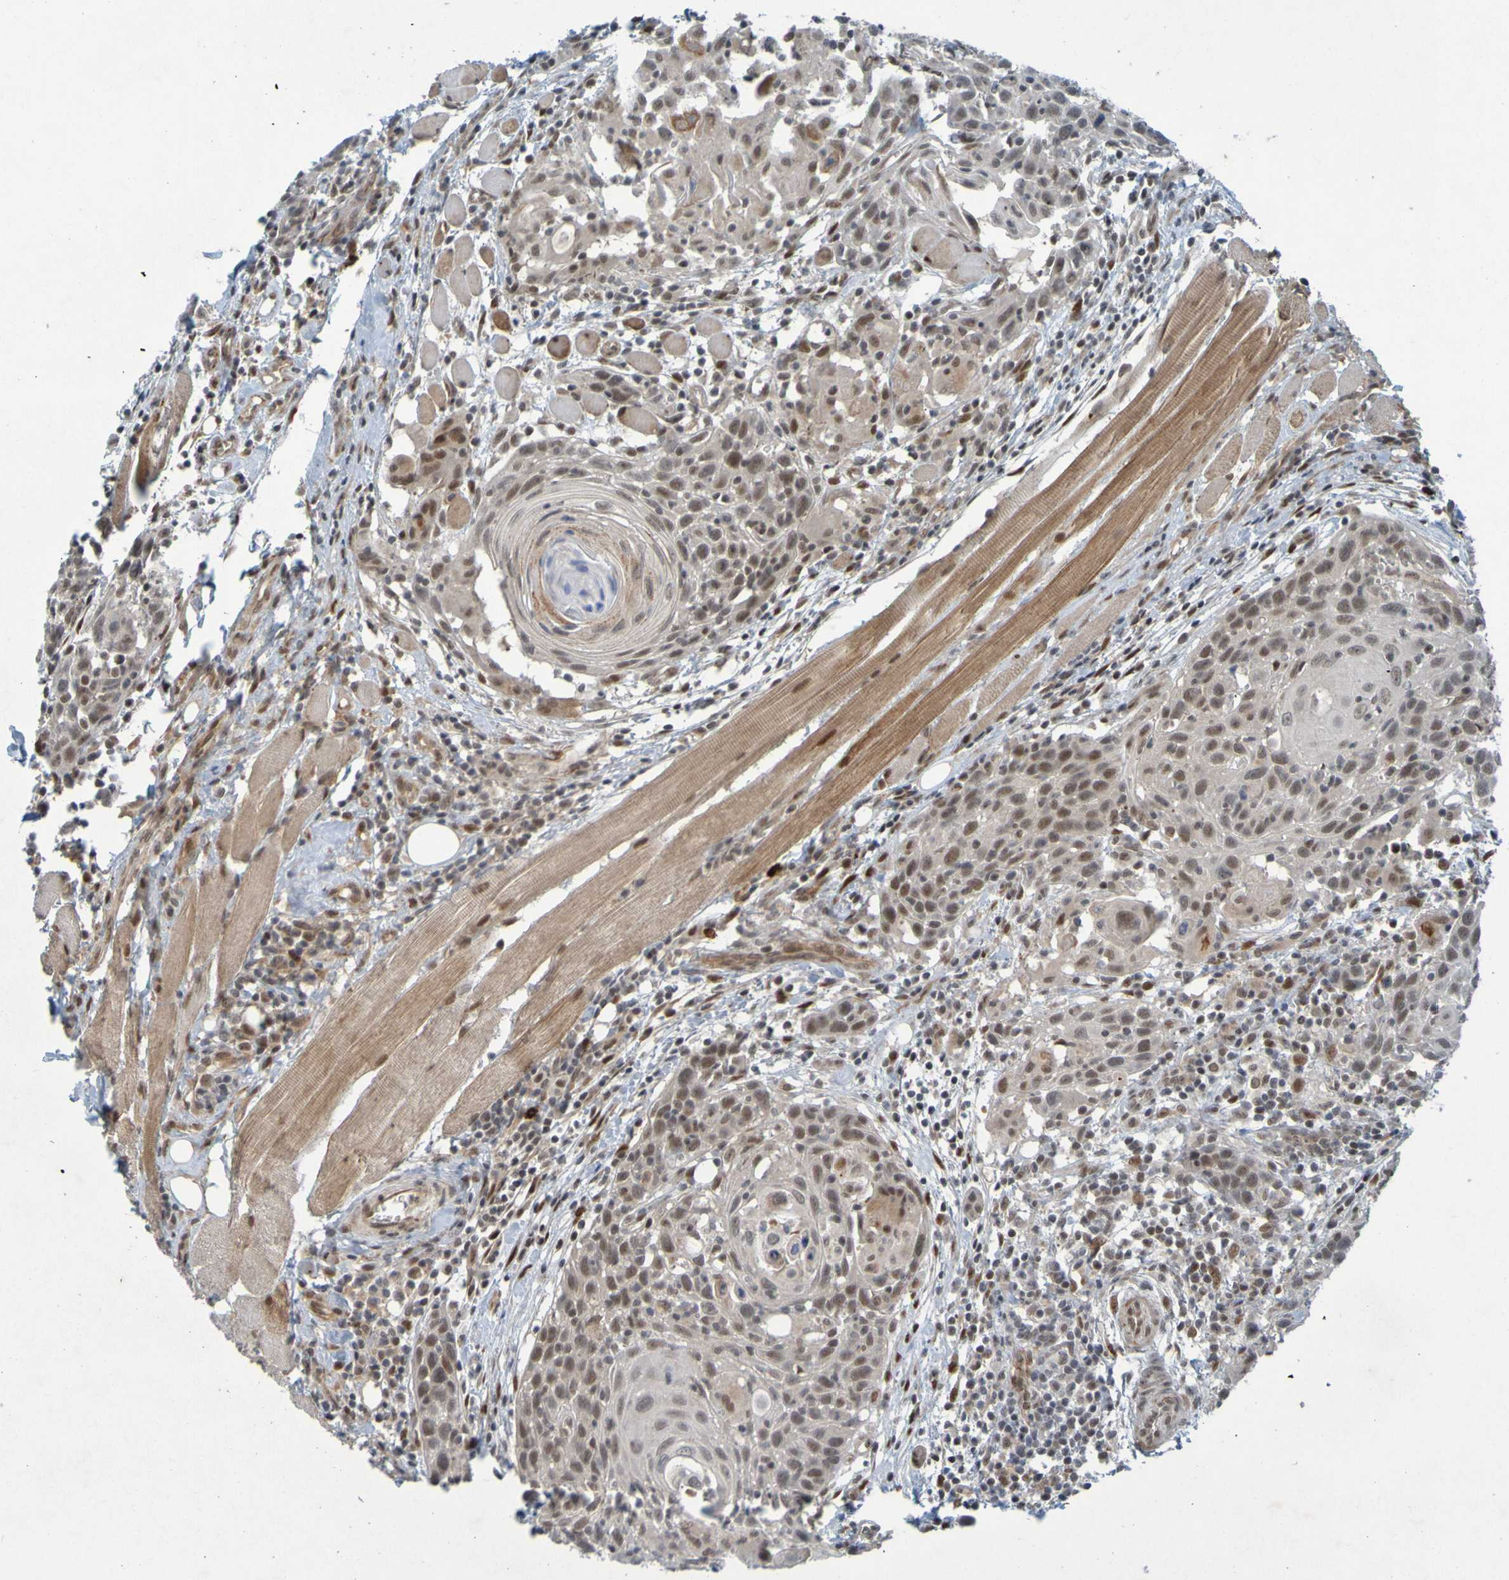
{"staining": {"intensity": "moderate", "quantity": ">75%", "location": "cytoplasmic/membranous,nuclear"}, "tissue": "head and neck cancer", "cell_type": "Tumor cells", "image_type": "cancer", "snomed": [{"axis": "morphology", "description": "Squamous cell carcinoma, NOS"}, {"axis": "topography", "description": "Oral tissue"}, {"axis": "topography", "description": "Head-Neck"}], "caption": "A brown stain labels moderate cytoplasmic/membranous and nuclear staining of a protein in human head and neck squamous cell carcinoma tumor cells.", "gene": "MCPH1", "patient": {"sex": "female", "age": 50}}